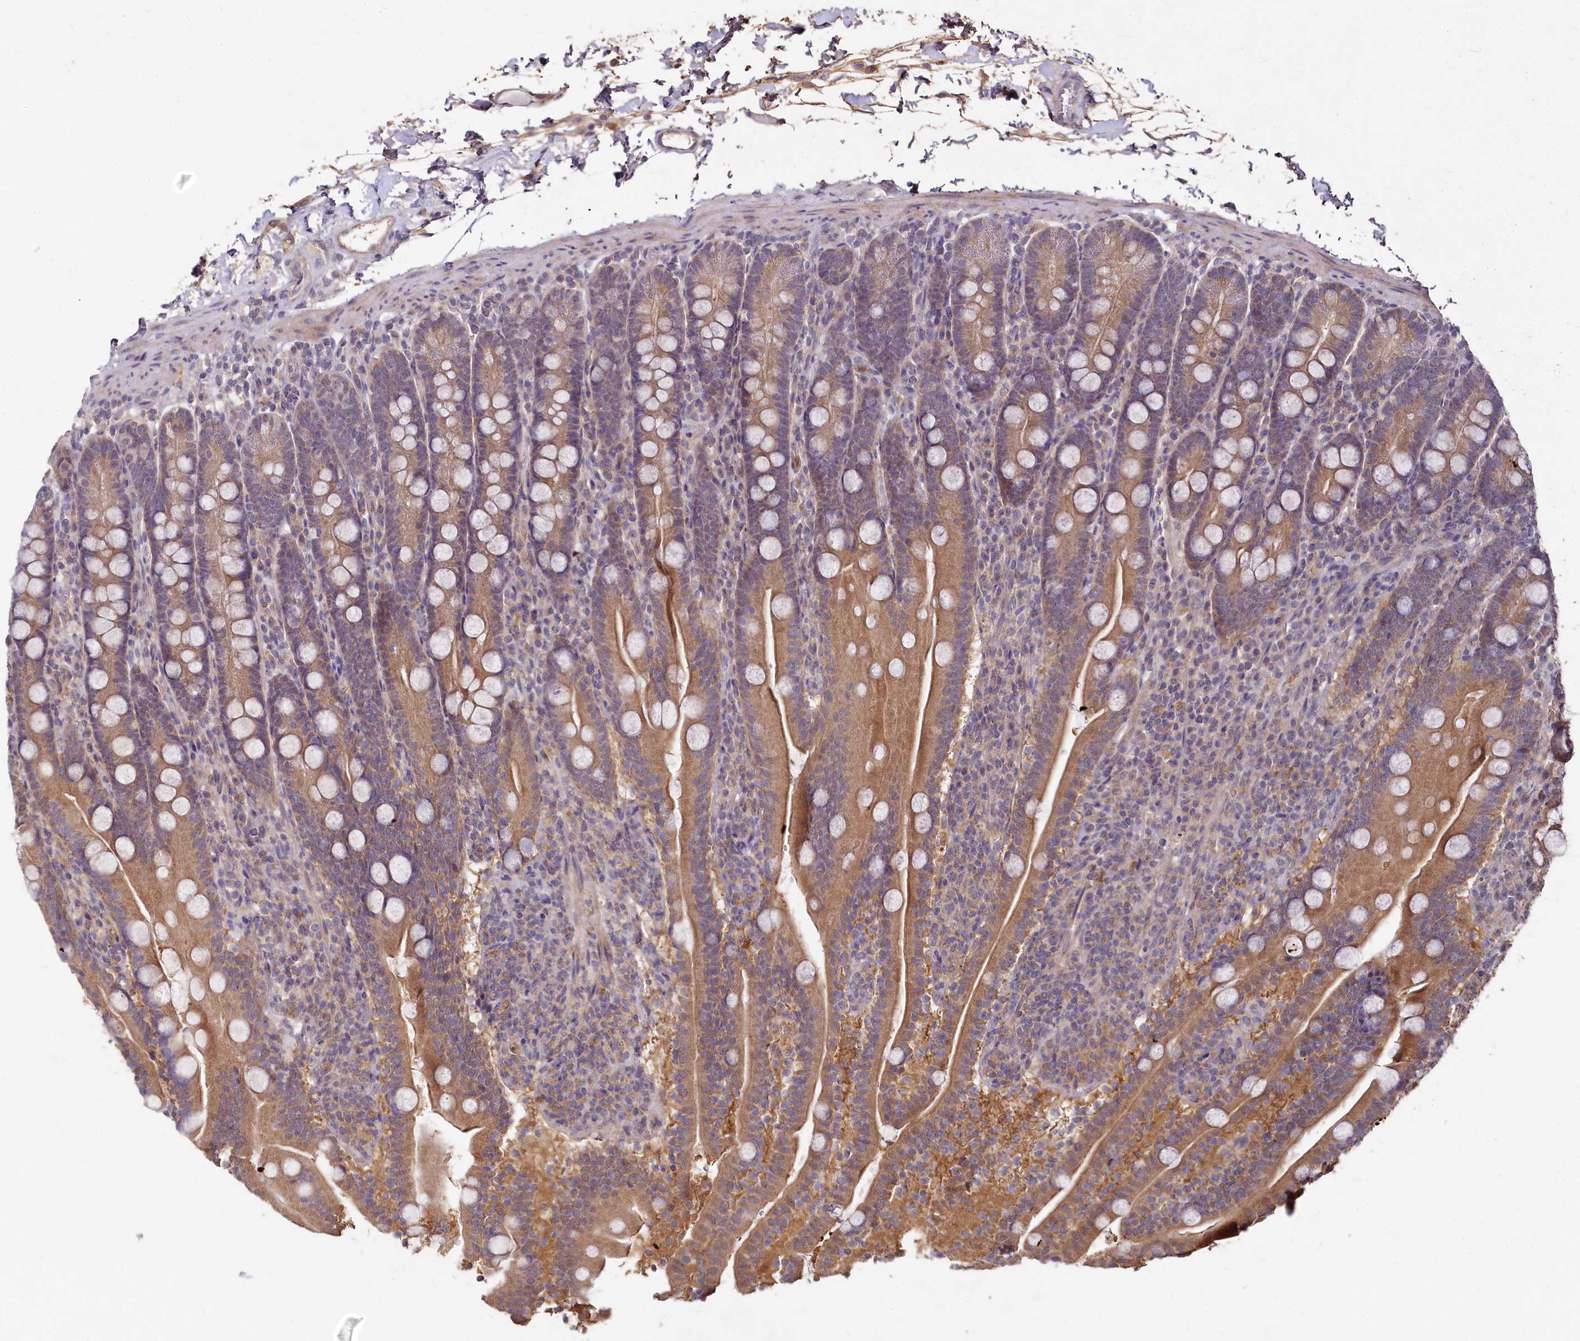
{"staining": {"intensity": "moderate", "quantity": ">75%", "location": "cytoplasmic/membranous"}, "tissue": "duodenum", "cell_type": "Glandular cells", "image_type": "normal", "snomed": [{"axis": "morphology", "description": "Normal tissue, NOS"}, {"axis": "topography", "description": "Duodenum"}], "caption": "Brown immunohistochemical staining in unremarkable duodenum demonstrates moderate cytoplasmic/membranous positivity in approximately >75% of glandular cells.", "gene": "HERC3", "patient": {"sex": "male", "age": 35}}